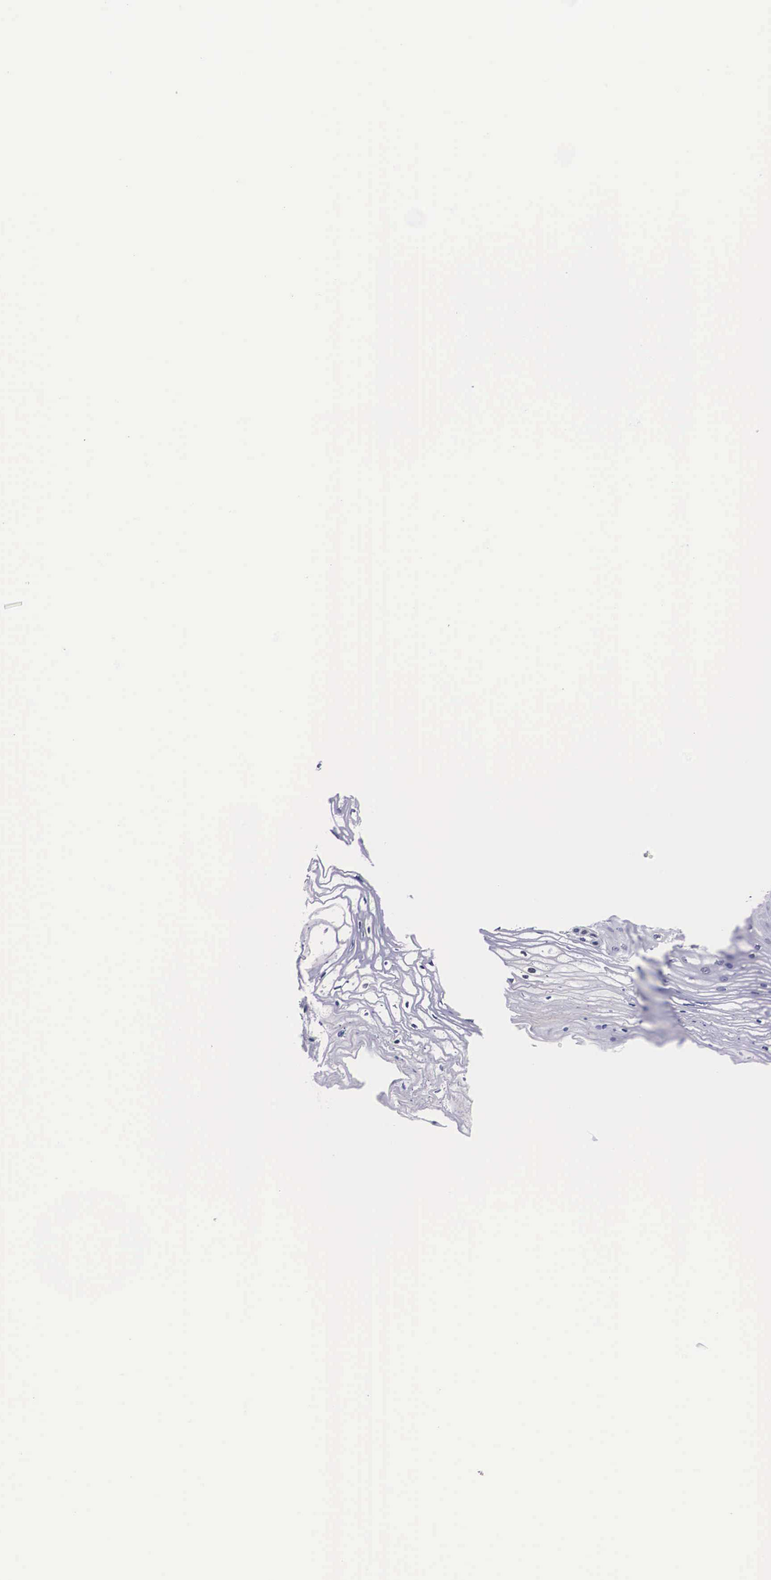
{"staining": {"intensity": "moderate", "quantity": "<25%", "location": "nuclear"}, "tissue": "vagina", "cell_type": "Squamous epithelial cells", "image_type": "normal", "snomed": [{"axis": "morphology", "description": "Normal tissue, NOS"}, {"axis": "topography", "description": "Vagina"}], "caption": "A photomicrograph of vagina stained for a protein exhibits moderate nuclear brown staining in squamous epithelial cells.", "gene": "KHDRBS3", "patient": {"sex": "female", "age": 68}}